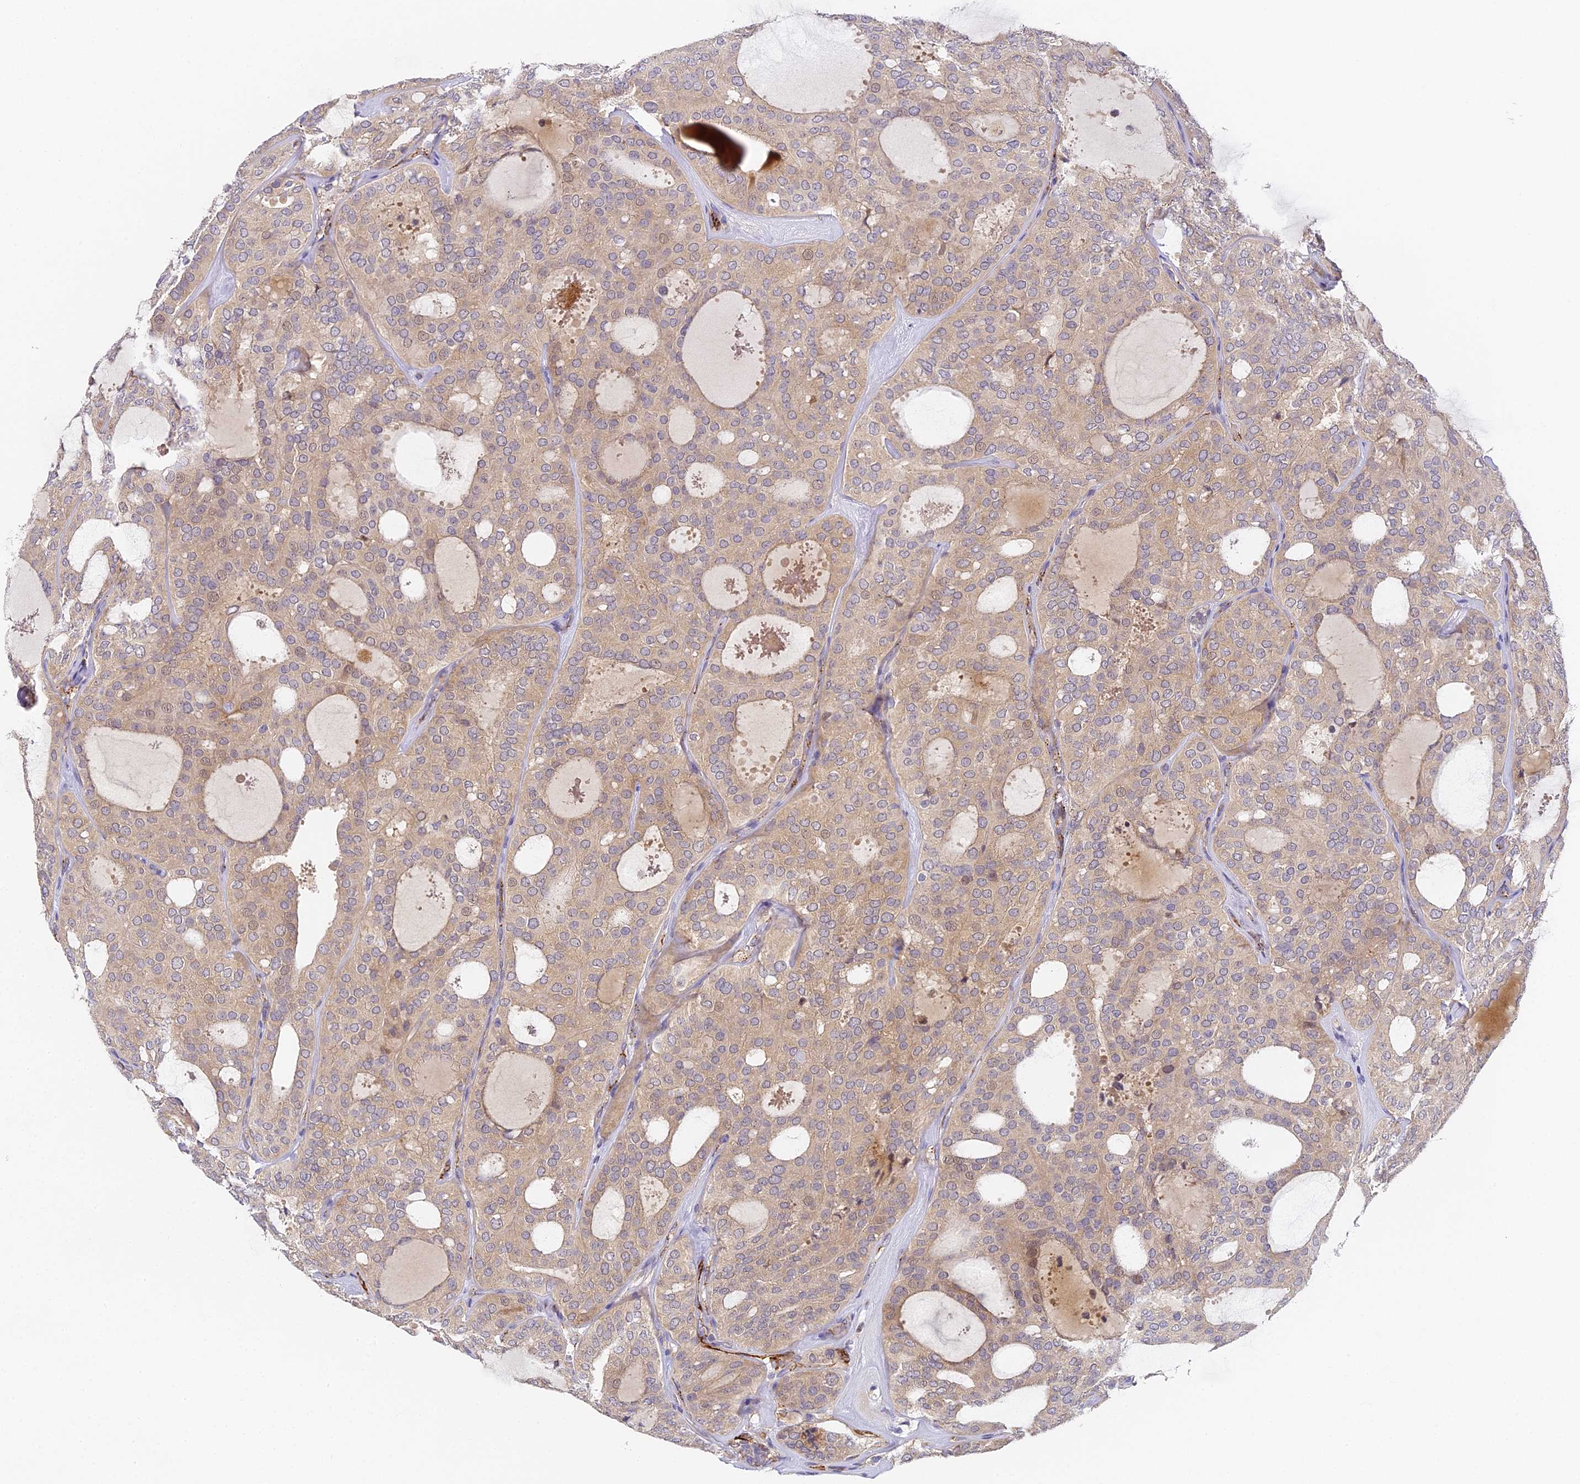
{"staining": {"intensity": "weak", "quantity": "25%-75%", "location": "cytoplasmic/membranous"}, "tissue": "thyroid cancer", "cell_type": "Tumor cells", "image_type": "cancer", "snomed": [{"axis": "morphology", "description": "Follicular adenoma carcinoma, NOS"}, {"axis": "topography", "description": "Thyroid gland"}], "caption": "Immunohistochemical staining of human follicular adenoma carcinoma (thyroid) demonstrates weak cytoplasmic/membranous protein positivity in about 25%-75% of tumor cells.", "gene": "DNAAF10", "patient": {"sex": "male", "age": 75}}